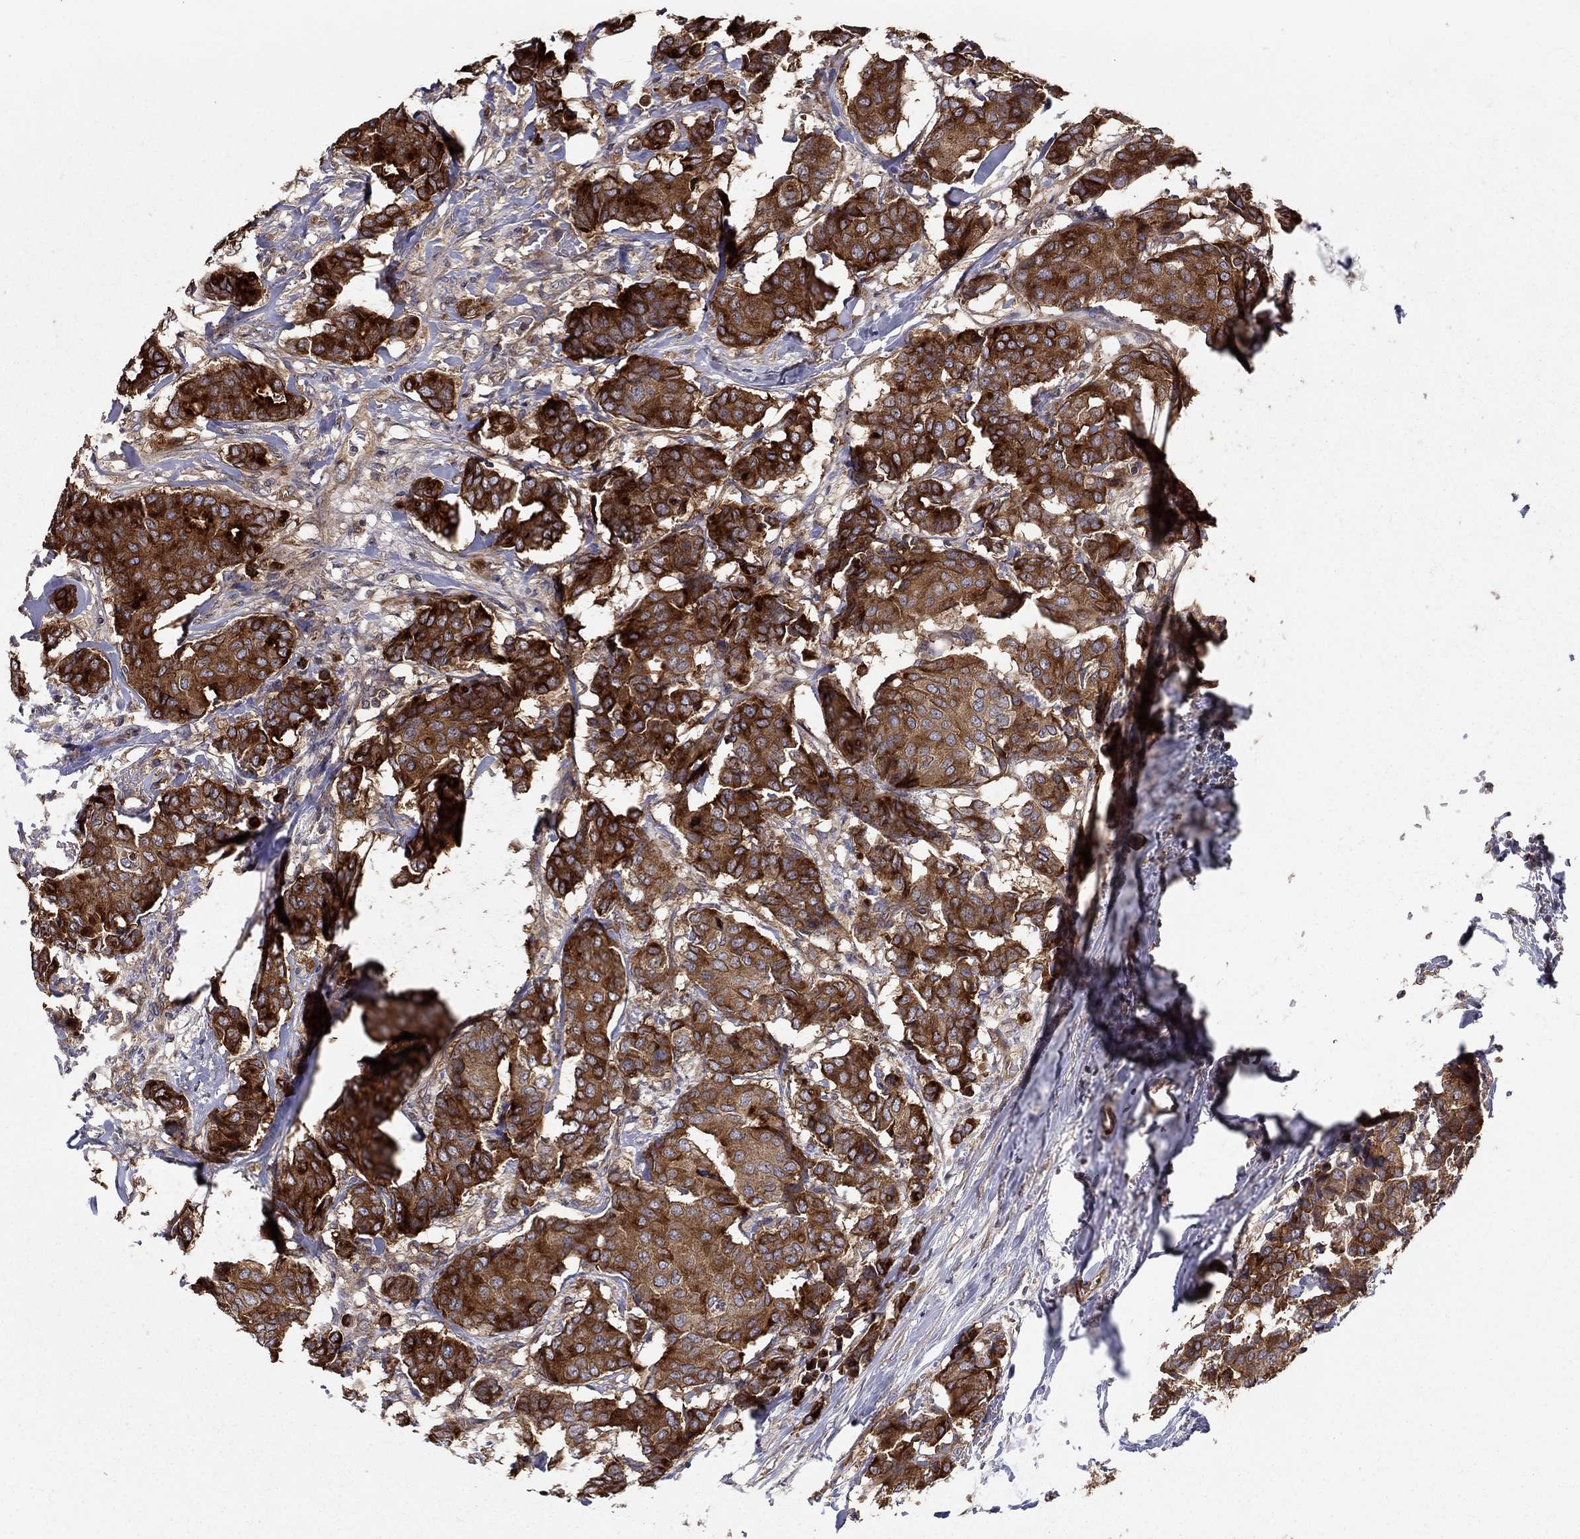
{"staining": {"intensity": "strong", "quantity": "25%-75%", "location": "cytoplasmic/membranous"}, "tissue": "breast cancer", "cell_type": "Tumor cells", "image_type": "cancer", "snomed": [{"axis": "morphology", "description": "Duct carcinoma"}, {"axis": "topography", "description": "Breast"}], "caption": "Immunohistochemical staining of invasive ductal carcinoma (breast) reveals high levels of strong cytoplasmic/membranous protein staining in about 25%-75% of tumor cells. Using DAB (3,3'-diaminobenzidine) (brown) and hematoxylin (blue) stains, captured at high magnification using brightfield microscopy.", "gene": "BMERB1", "patient": {"sex": "female", "age": 75}}